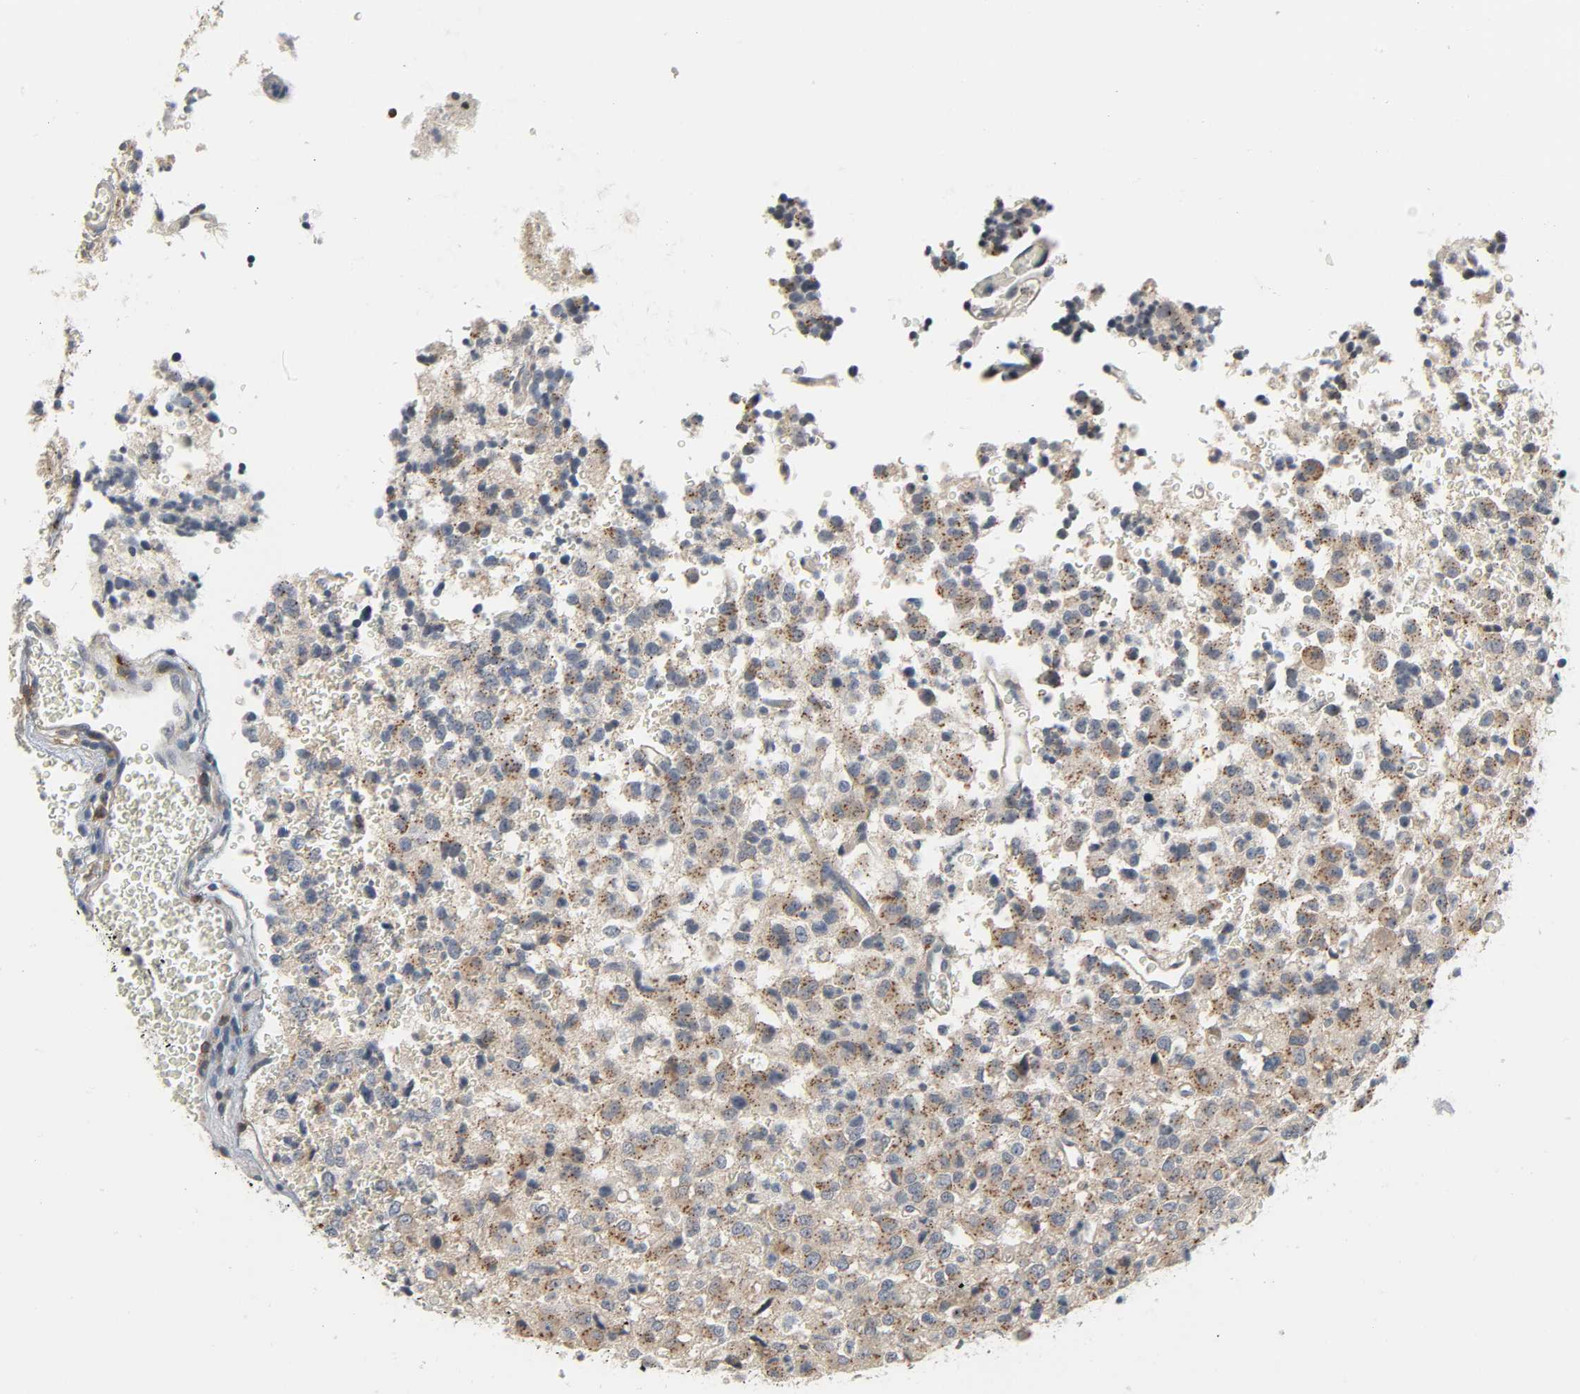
{"staining": {"intensity": "moderate", "quantity": "25%-75%", "location": "cytoplasmic/membranous"}, "tissue": "glioma", "cell_type": "Tumor cells", "image_type": "cancer", "snomed": [{"axis": "morphology", "description": "Glioma, malignant, High grade"}, {"axis": "topography", "description": "pancreas cauda"}], "caption": "This photomicrograph shows glioma stained with IHC to label a protein in brown. The cytoplasmic/membranous of tumor cells show moderate positivity for the protein. Nuclei are counter-stained blue.", "gene": "CD4", "patient": {"sex": "male", "age": 60}}